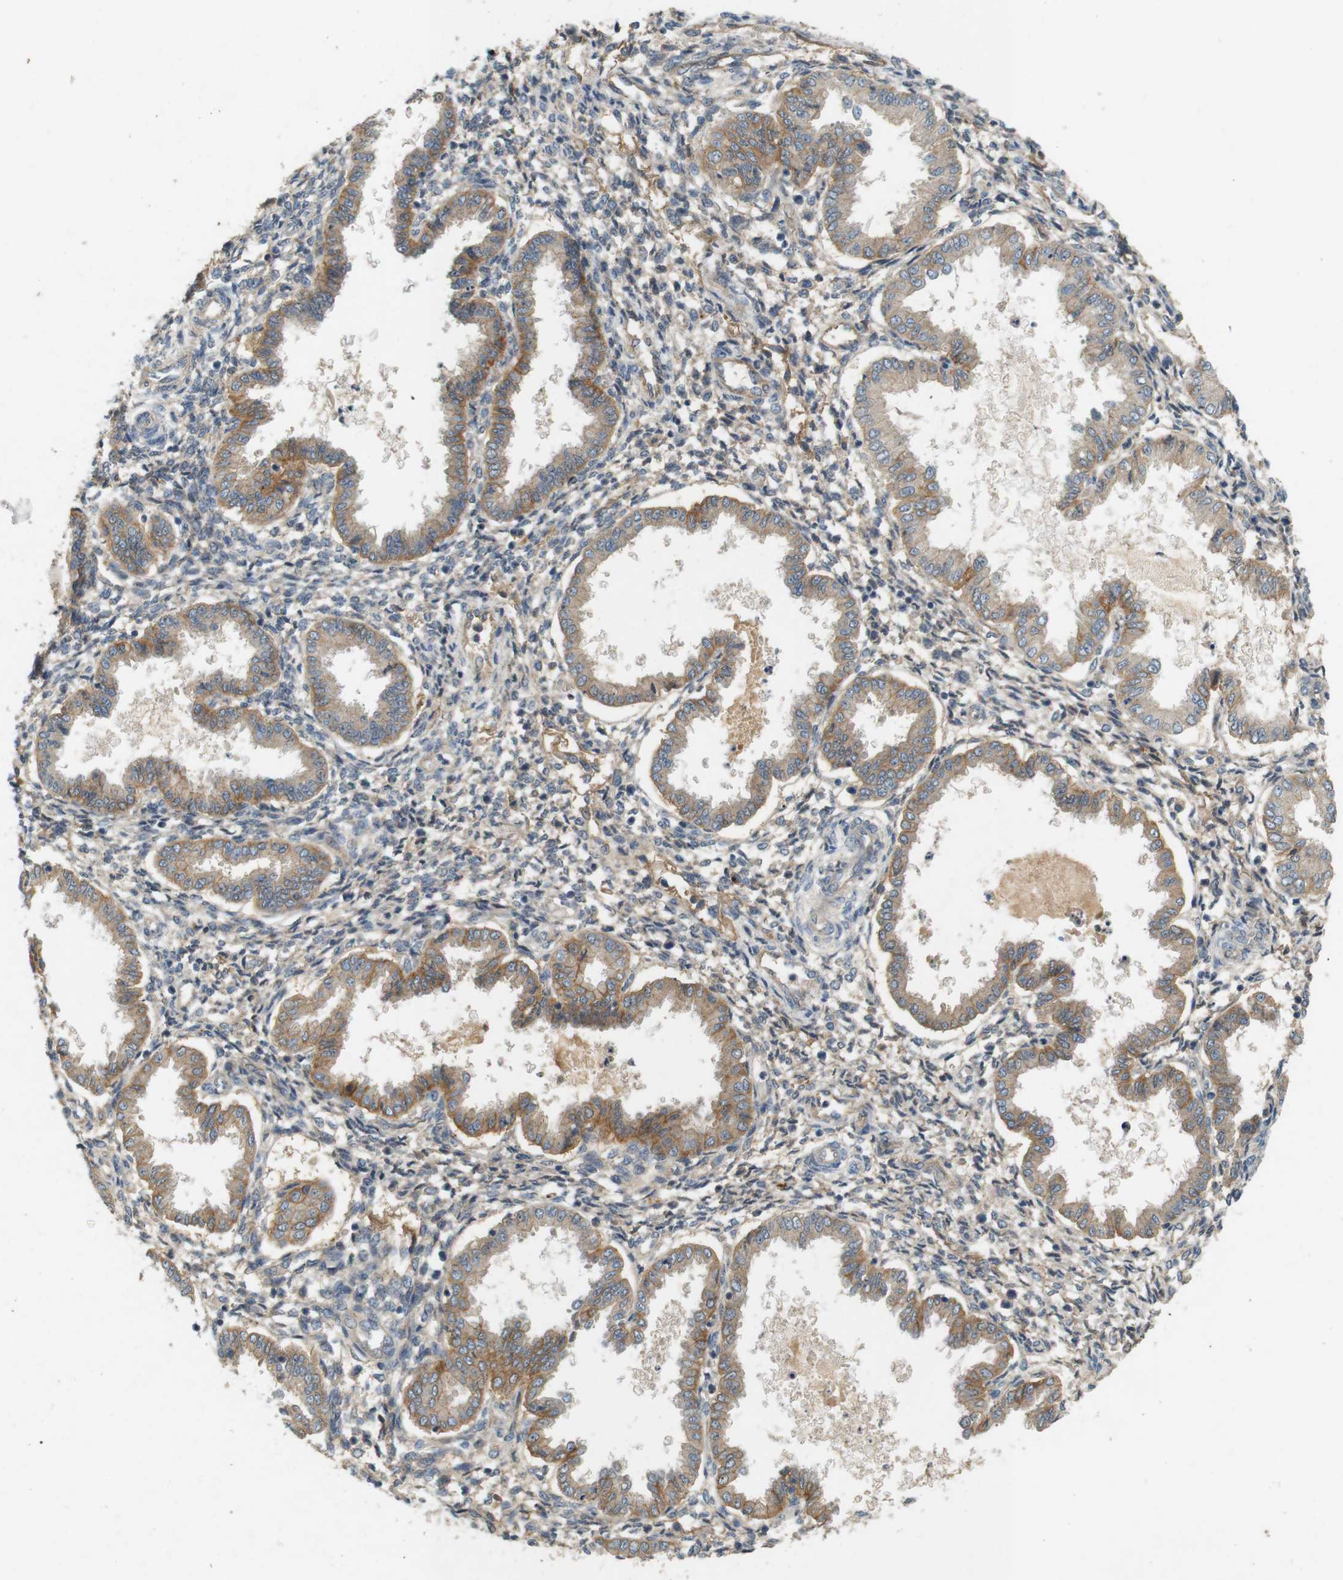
{"staining": {"intensity": "weak", "quantity": "<25%", "location": "cytoplasmic/membranous"}, "tissue": "endometrium", "cell_type": "Cells in endometrial stroma", "image_type": "normal", "snomed": [{"axis": "morphology", "description": "Normal tissue, NOS"}, {"axis": "topography", "description": "Endometrium"}], "caption": "This image is of unremarkable endometrium stained with immunohistochemistry to label a protein in brown with the nuclei are counter-stained blue. There is no staining in cells in endometrial stroma. (Stains: DAB (3,3'-diaminobenzidine) IHC with hematoxylin counter stain, Microscopy: brightfield microscopy at high magnification).", "gene": "PVR", "patient": {"sex": "female", "age": 33}}